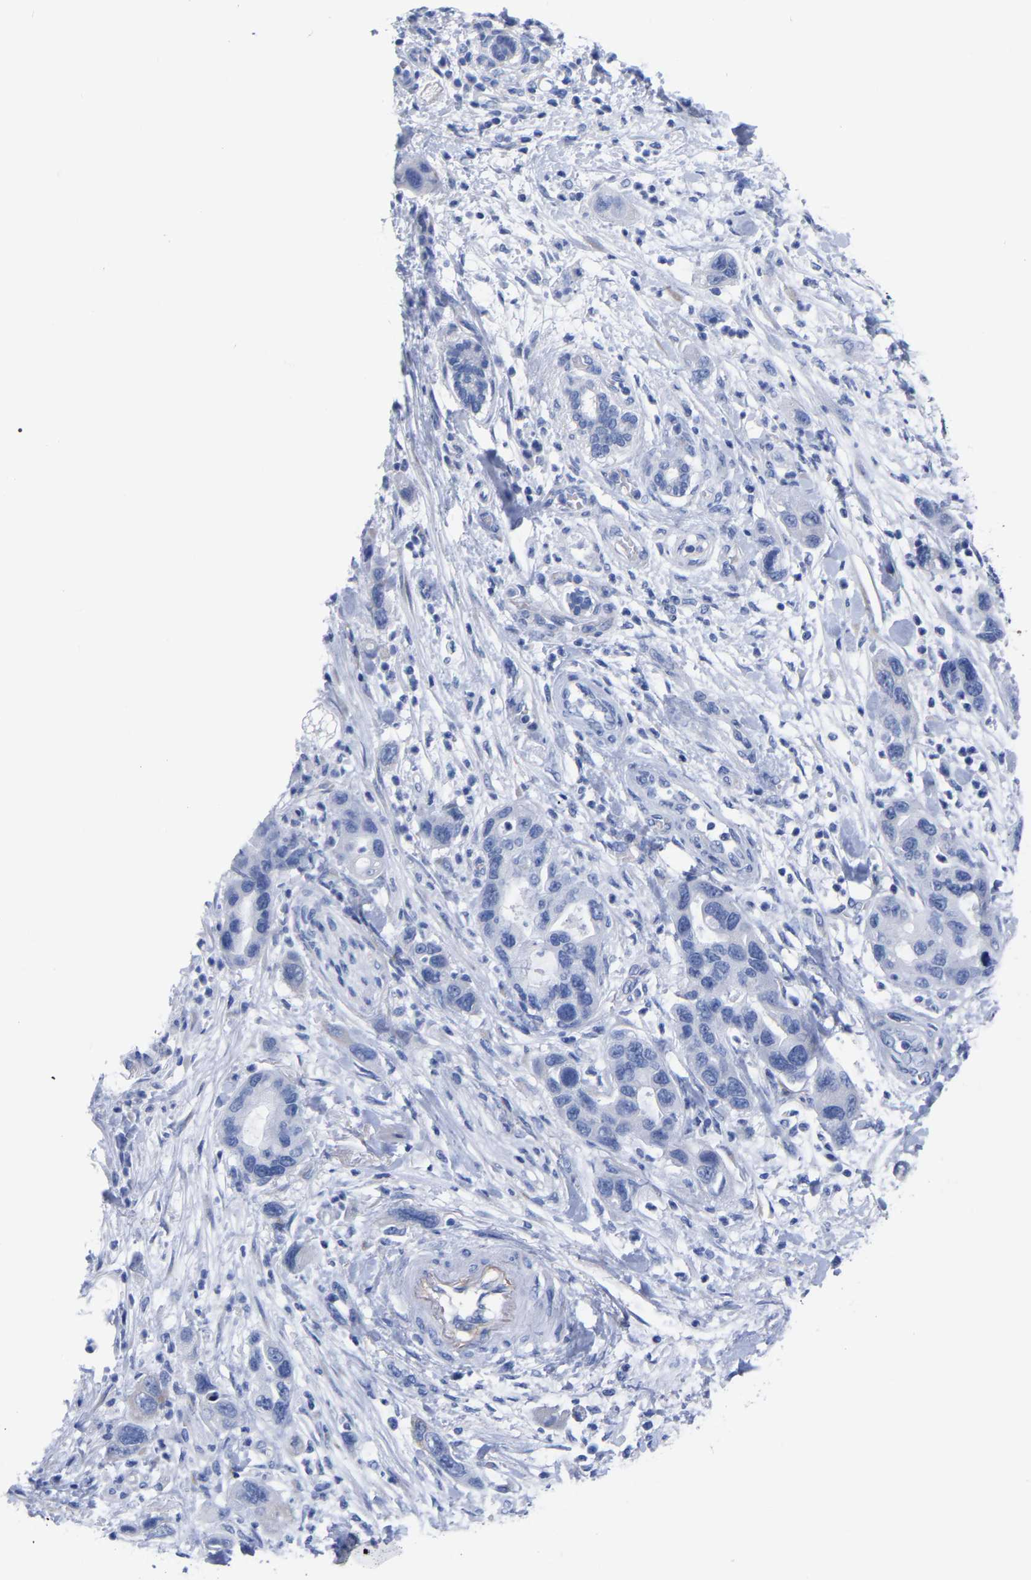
{"staining": {"intensity": "negative", "quantity": "none", "location": "none"}, "tissue": "pancreatic cancer", "cell_type": "Tumor cells", "image_type": "cancer", "snomed": [{"axis": "morphology", "description": "Normal tissue, NOS"}, {"axis": "morphology", "description": "Adenocarcinoma, NOS"}, {"axis": "topography", "description": "Pancreas"}], "caption": "This is a image of IHC staining of pancreatic adenocarcinoma, which shows no positivity in tumor cells. (Stains: DAB immunohistochemistry with hematoxylin counter stain, Microscopy: brightfield microscopy at high magnification).", "gene": "HAPLN1", "patient": {"sex": "female", "age": 71}}